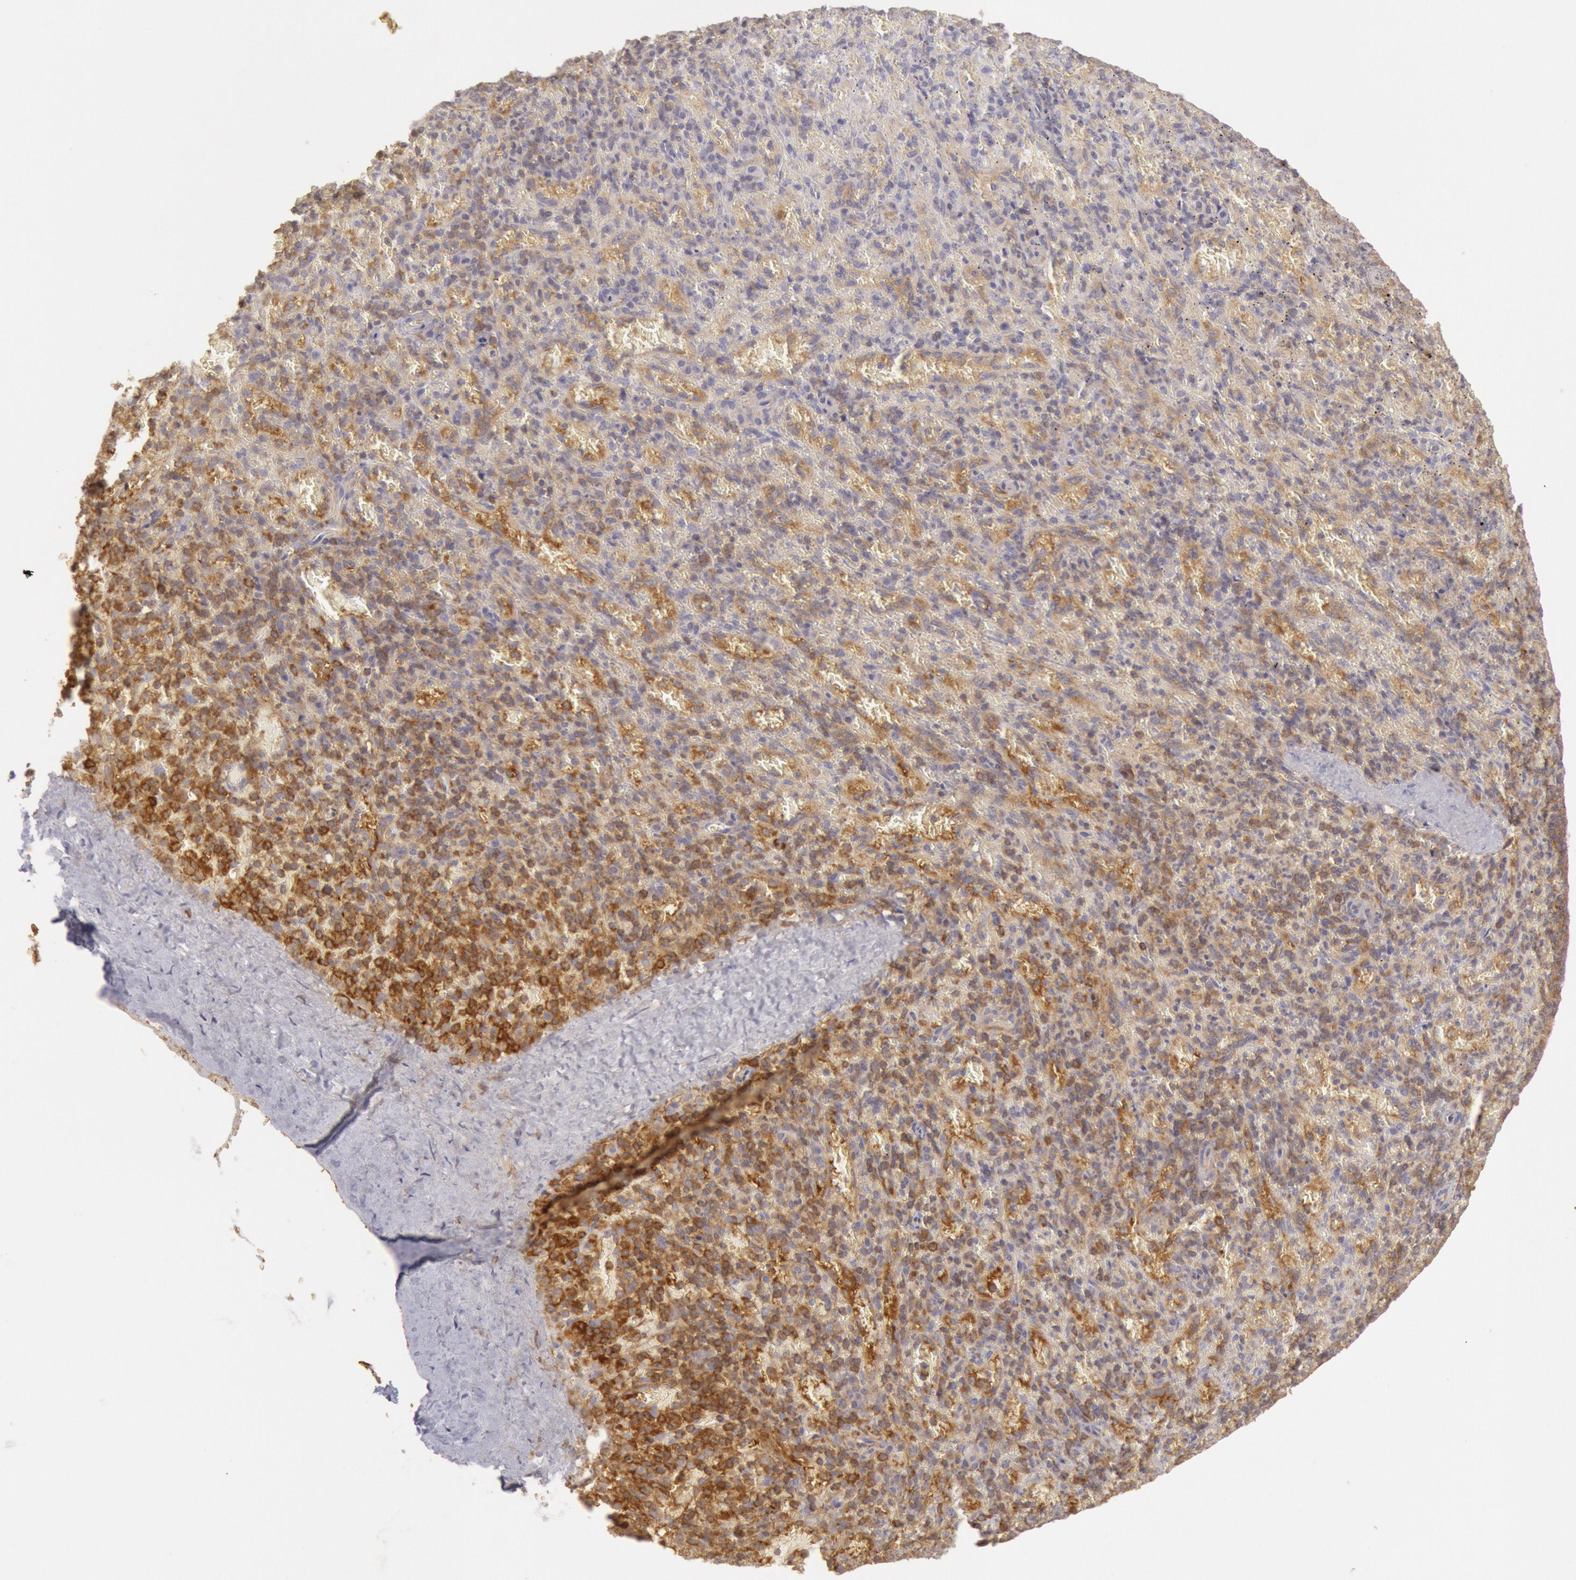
{"staining": {"intensity": "moderate", "quantity": ">75%", "location": "cytoplasmic/membranous"}, "tissue": "spleen", "cell_type": "Cells in red pulp", "image_type": "normal", "snomed": [{"axis": "morphology", "description": "Normal tissue, NOS"}, {"axis": "topography", "description": "Spleen"}], "caption": "Immunohistochemical staining of benign spleen exhibits >75% levels of moderate cytoplasmic/membranous protein staining in approximately >75% of cells in red pulp. Nuclei are stained in blue.", "gene": "IKBKB", "patient": {"sex": "female", "age": 50}}